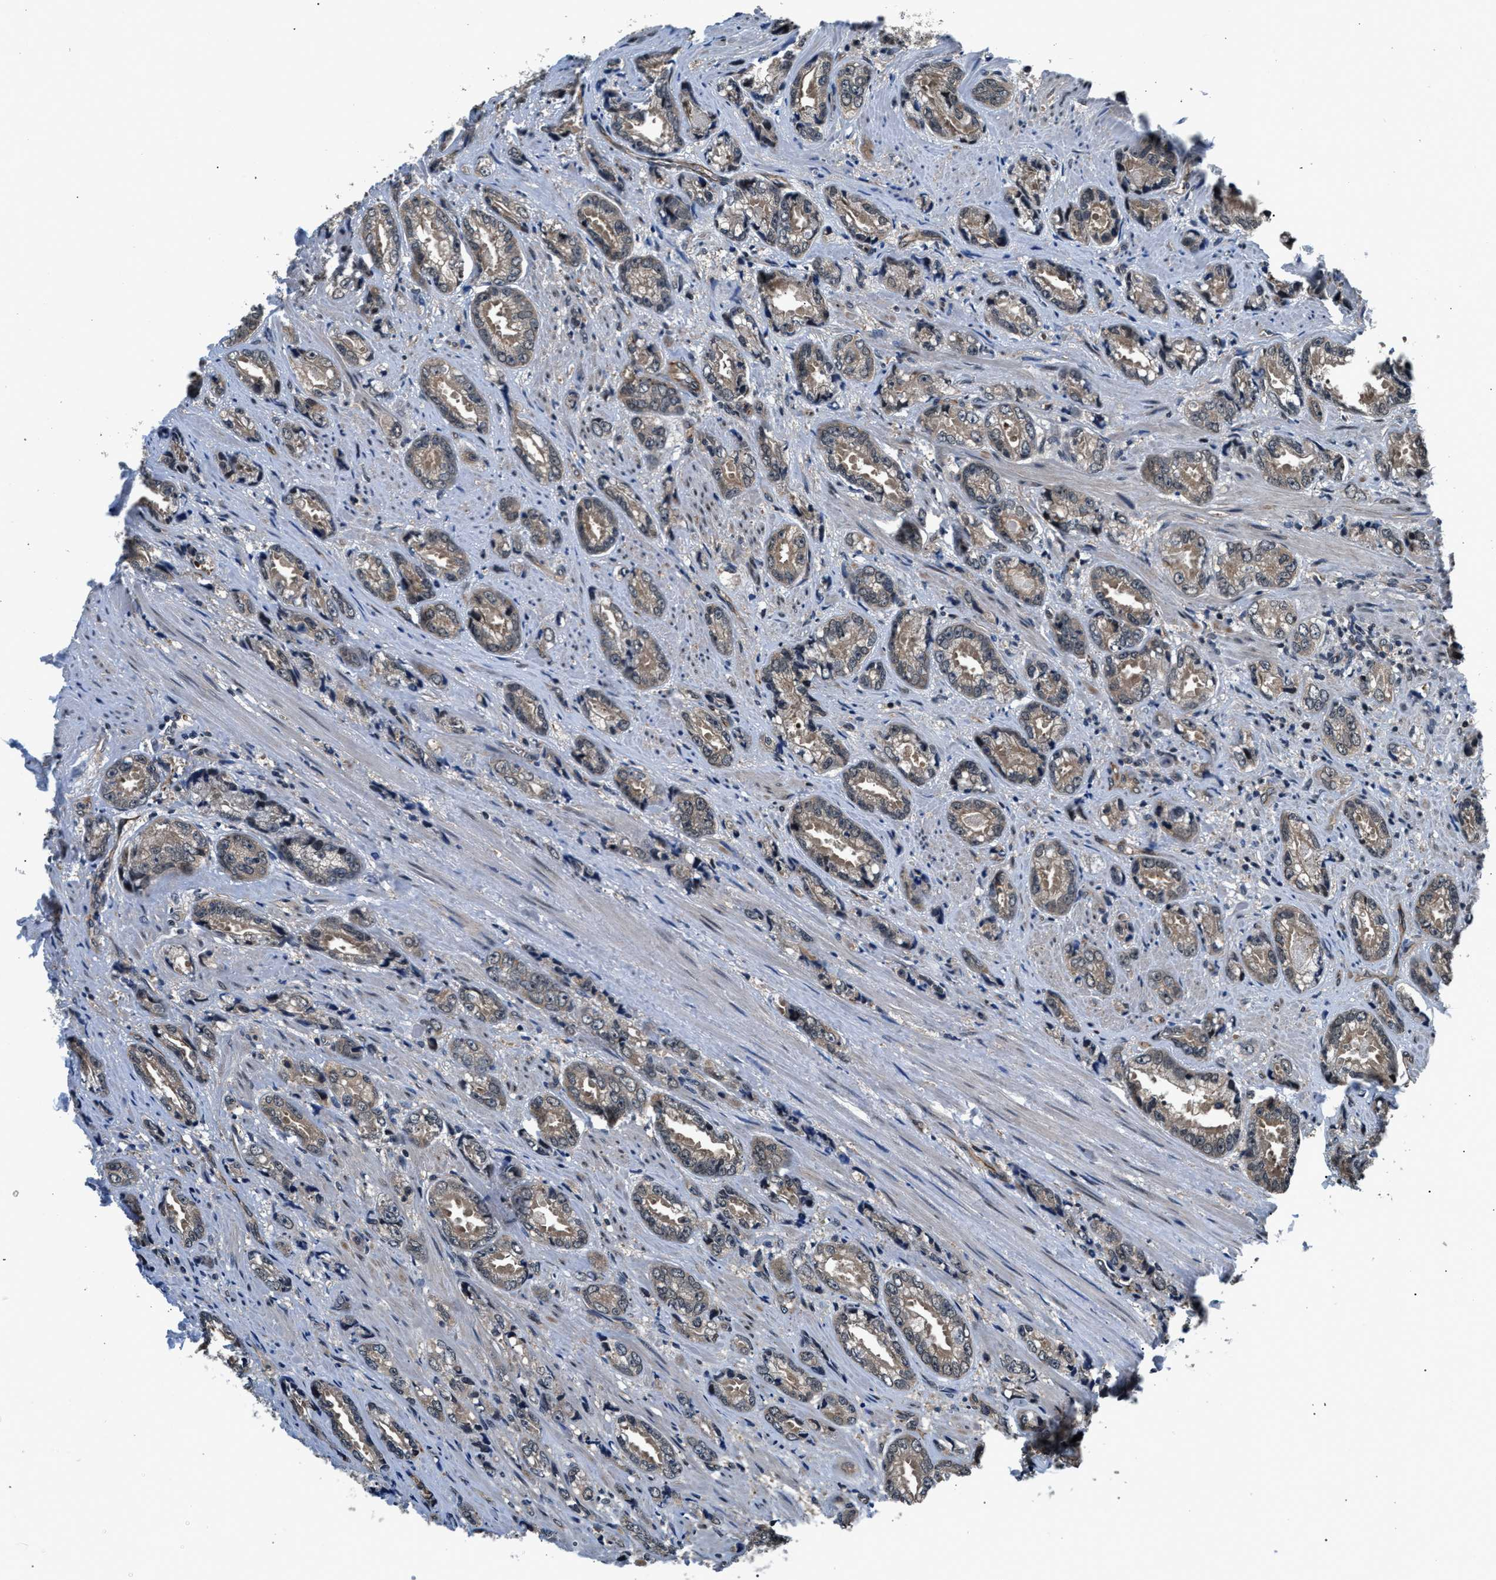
{"staining": {"intensity": "weak", "quantity": "25%-75%", "location": "cytoplasmic/membranous"}, "tissue": "prostate cancer", "cell_type": "Tumor cells", "image_type": "cancer", "snomed": [{"axis": "morphology", "description": "Adenocarcinoma, High grade"}, {"axis": "topography", "description": "Prostate"}], "caption": "Tumor cells demonstrate low levels of weak cytoplasmic/membranous staining in approximately 25%-75% of cells in human high-grade adenocarcinoma (prostate).", "gene": "RBM33", "patient": {"sex": "male", "age": 61}}